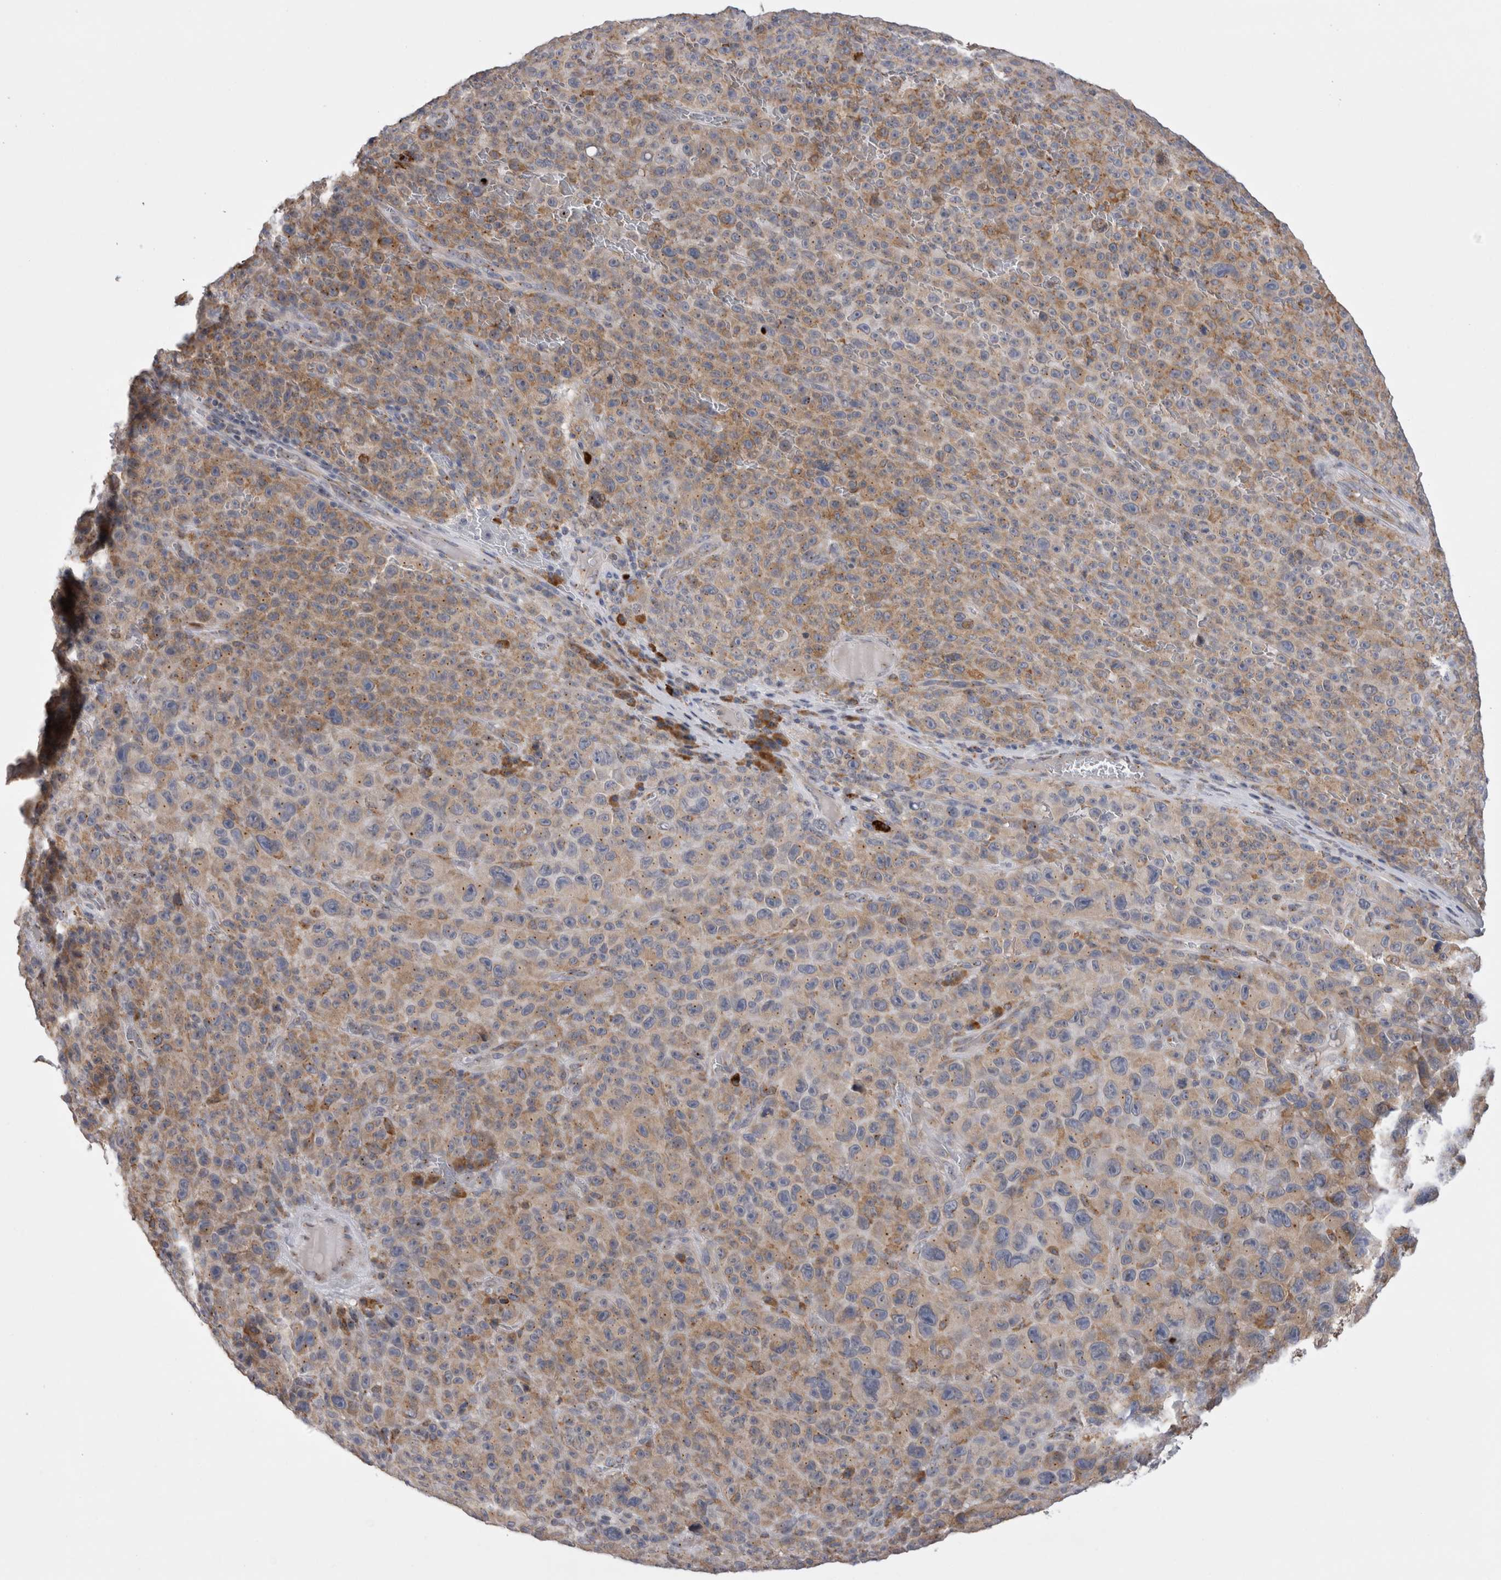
{"staining": {"intensity": "weak", "quantity": "25%-75%", "location": "cytoplasmic/membranous"}, "tissue": "melanoma", "cell_type": "Tumor cells", "image_type": "cancer", "snomed": [{"axis": "morphology", "description": "Malignant melanoma, NOS"}, {"axis": "topography", "description": "Skin"}], "caption": "Melanoma stained with a brown dye shows weak cytoplasmic/membranous positive positivity in about 25%-75% of tumor cells.", "gene": "ZNF341", "patient": {"sex": "female", "age": 82}}